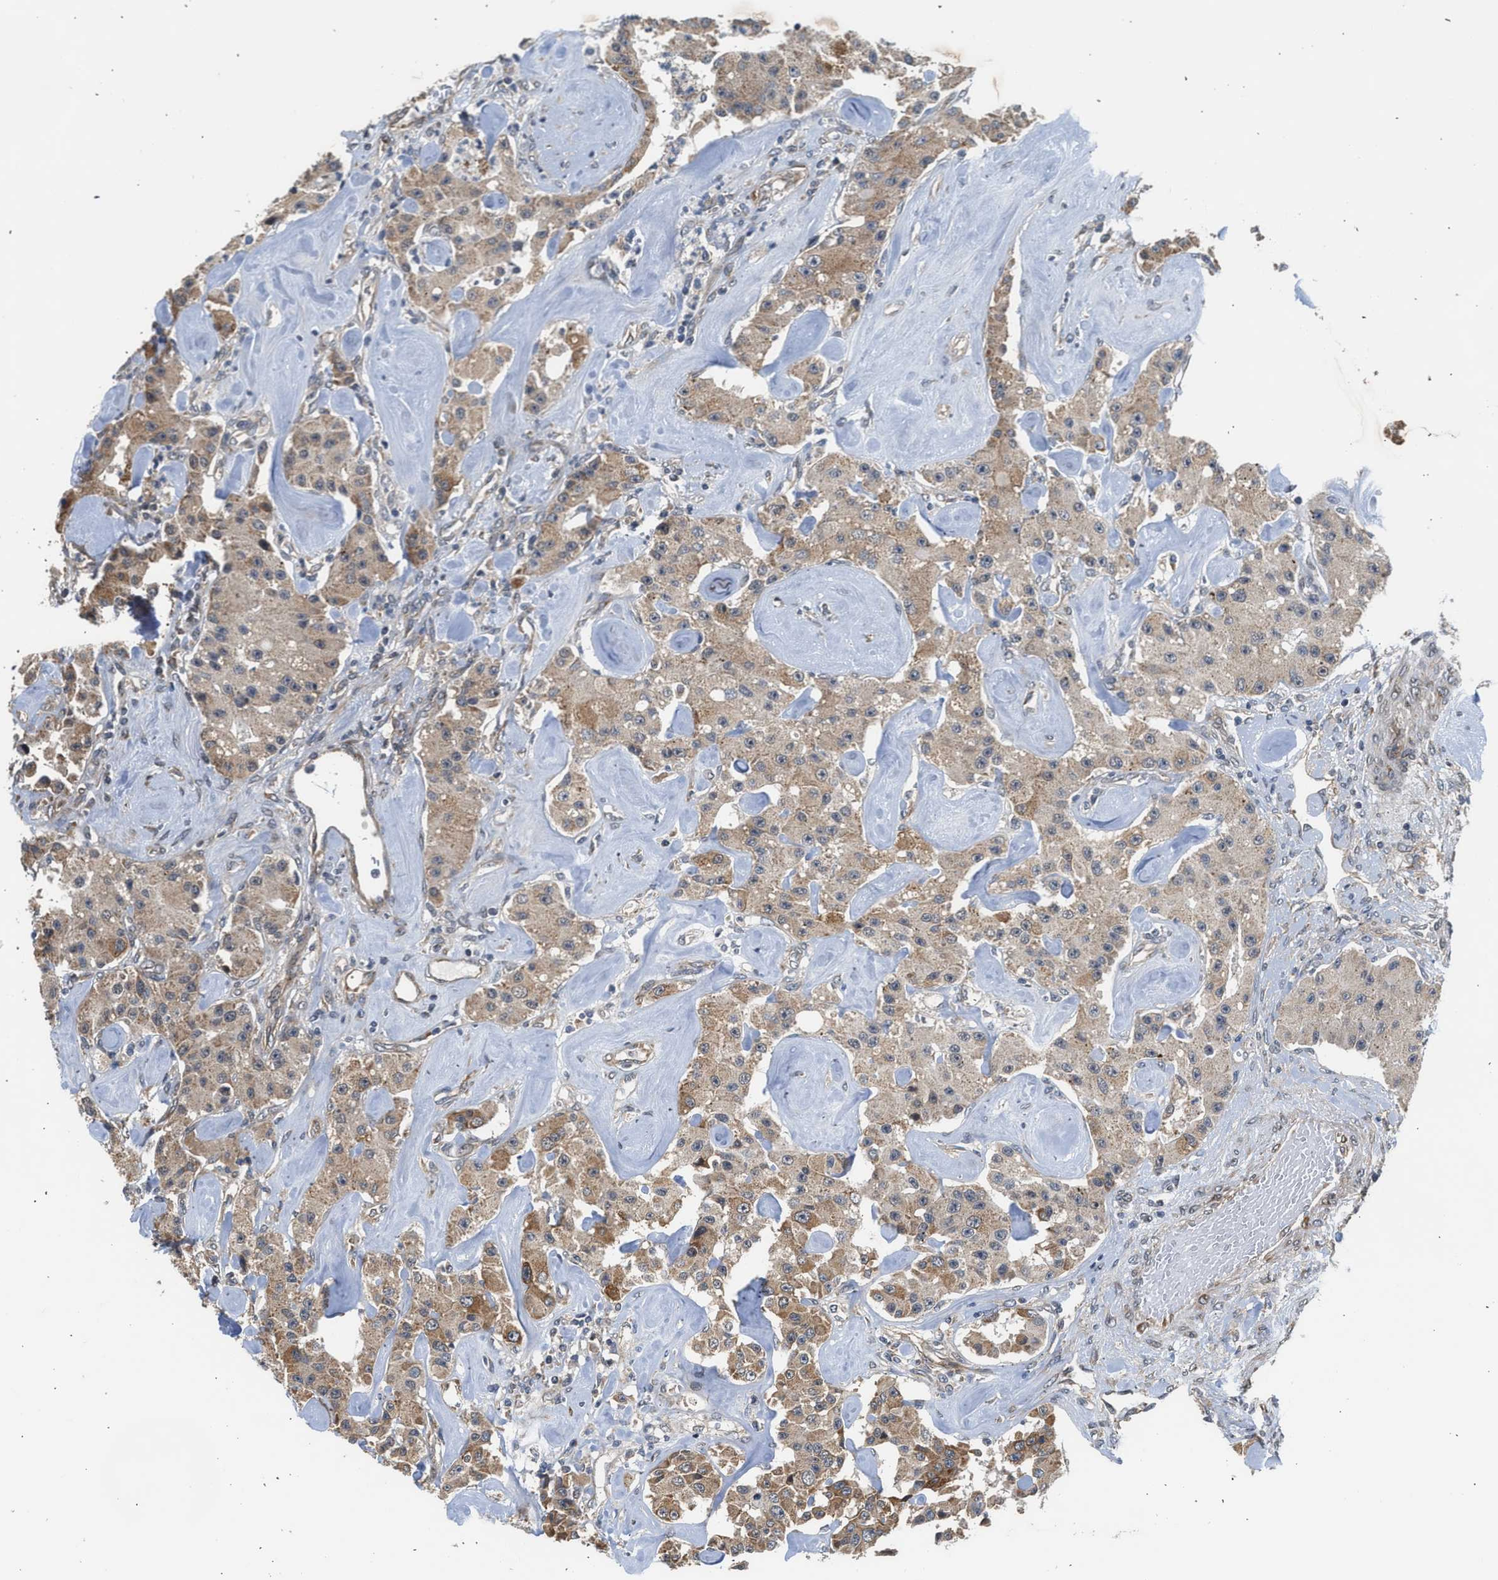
{"staining": {"intensity": "moderate", "quantity": ">75%", "location": "cytoplasmic/membranous"}, "tissue": "carcinoid", "cell_type": "Tumor cells", "image_type": "cancer", "snomed": [{"axis": "morphology", "description": "Carcinoid, malignant, NOS"}, {"axis": "topography", "description": "Pancreas"}], "caption": "IHC staining of carcinoid (malignant), which exhibits medium levels of moderate cytoplasmic/membranous staining in about >75% of tumor cells indicating moderate cytoplasmic/membranous protein staining. The staining was performed using DAB (3,3'-diaminobenzidine) (brown) for protein detection and nuclei were counterstained in hematoxylin (blue).", "gene": "POLG2", "patient": {"sex": "male", "age": 41}}